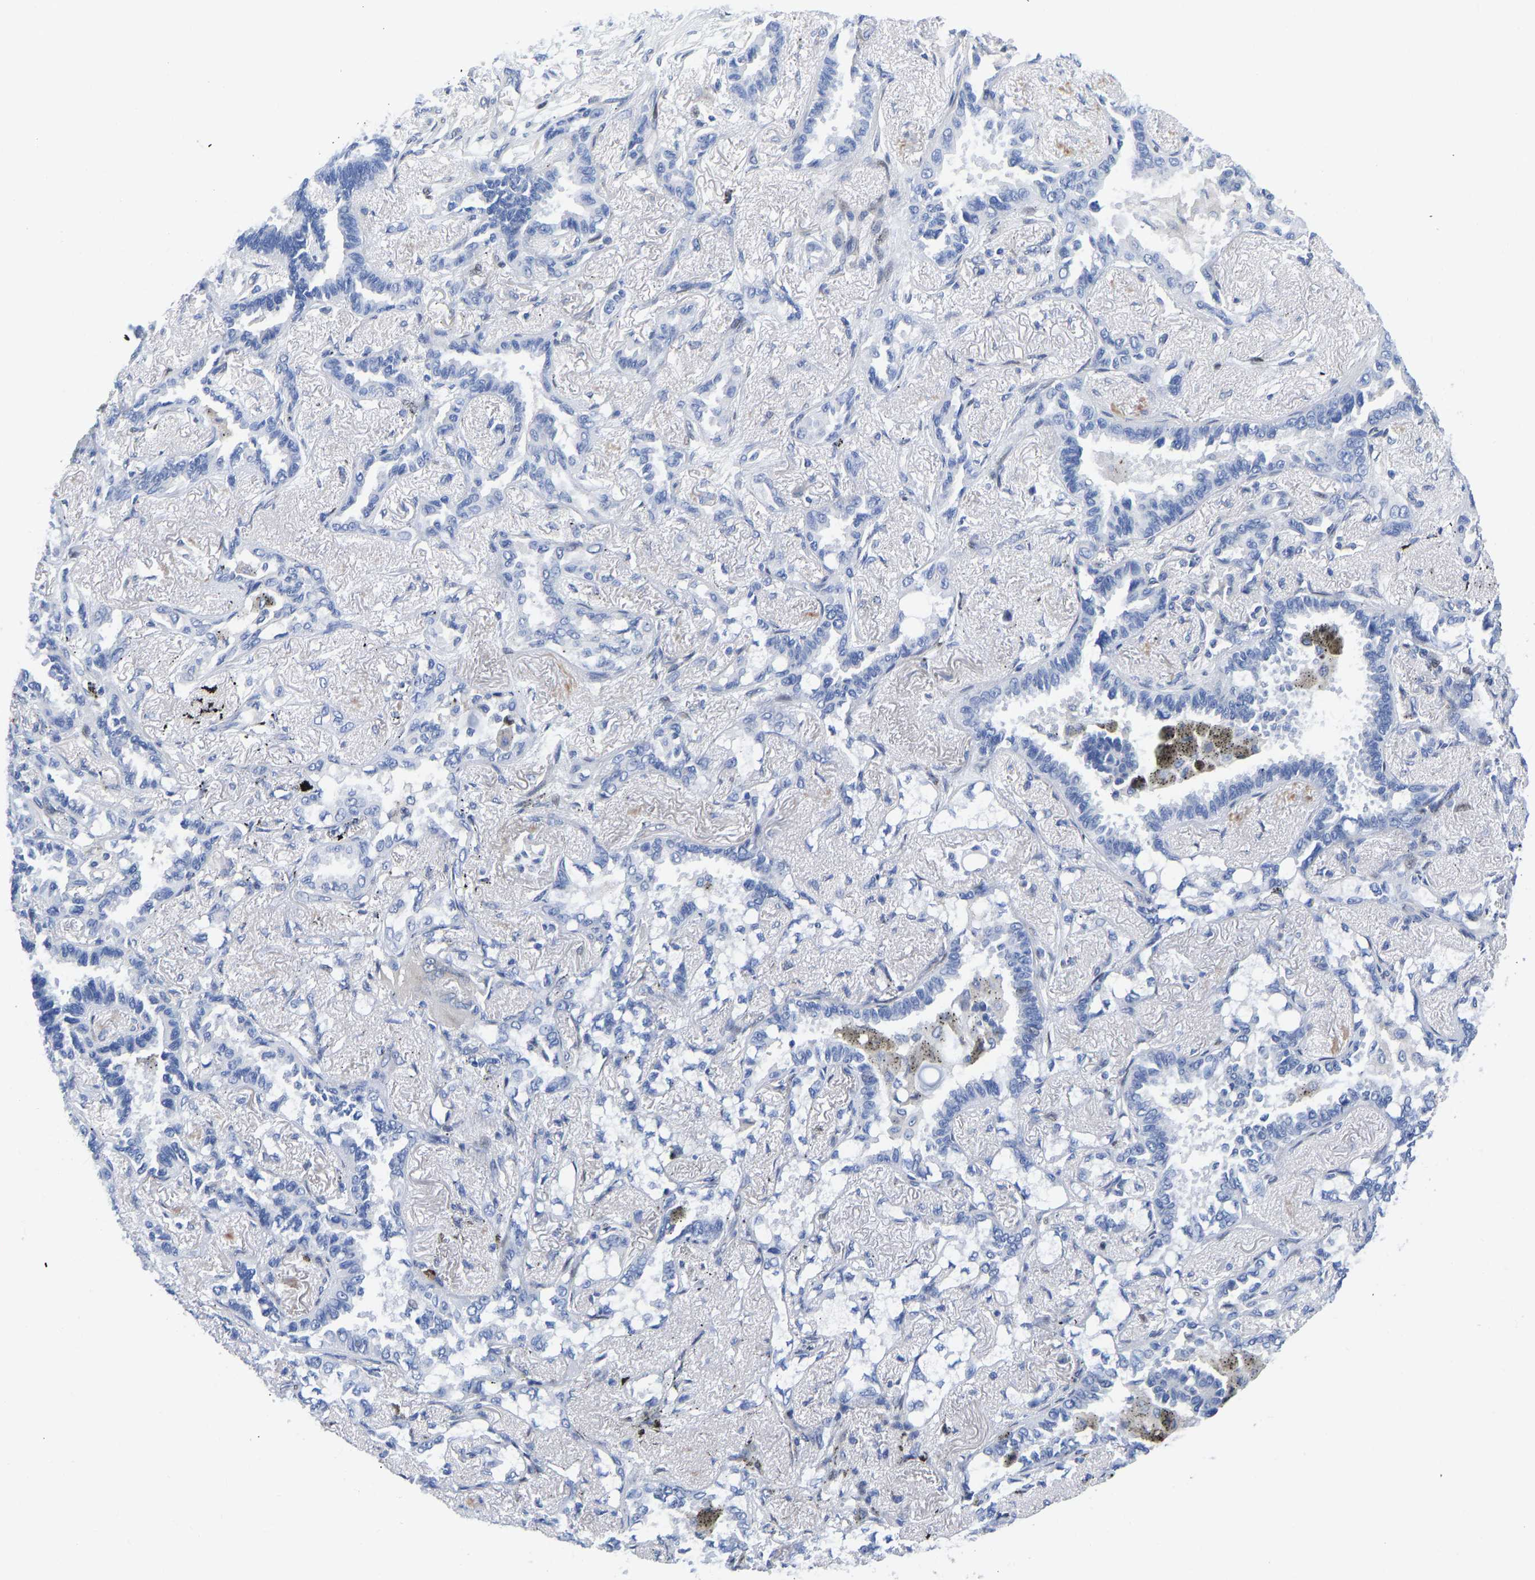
{"staining": {"intensity": "negative", "quantity": "none", "location": "none"}, "tissue": "lung cancer", "cell_type": "Tumor cells", "image_type": "cancer", "snomed": [{"axis": "morphology", "description": "Adenocarcinoma, NOS"}, {"axis": "topography", "description": "Lung"}], "caption": "There is no significant staining in tumor cells of lung adenocarcinoma.", "gene": "HDAC5", "patient": {"sex": "male", "age": 59}}